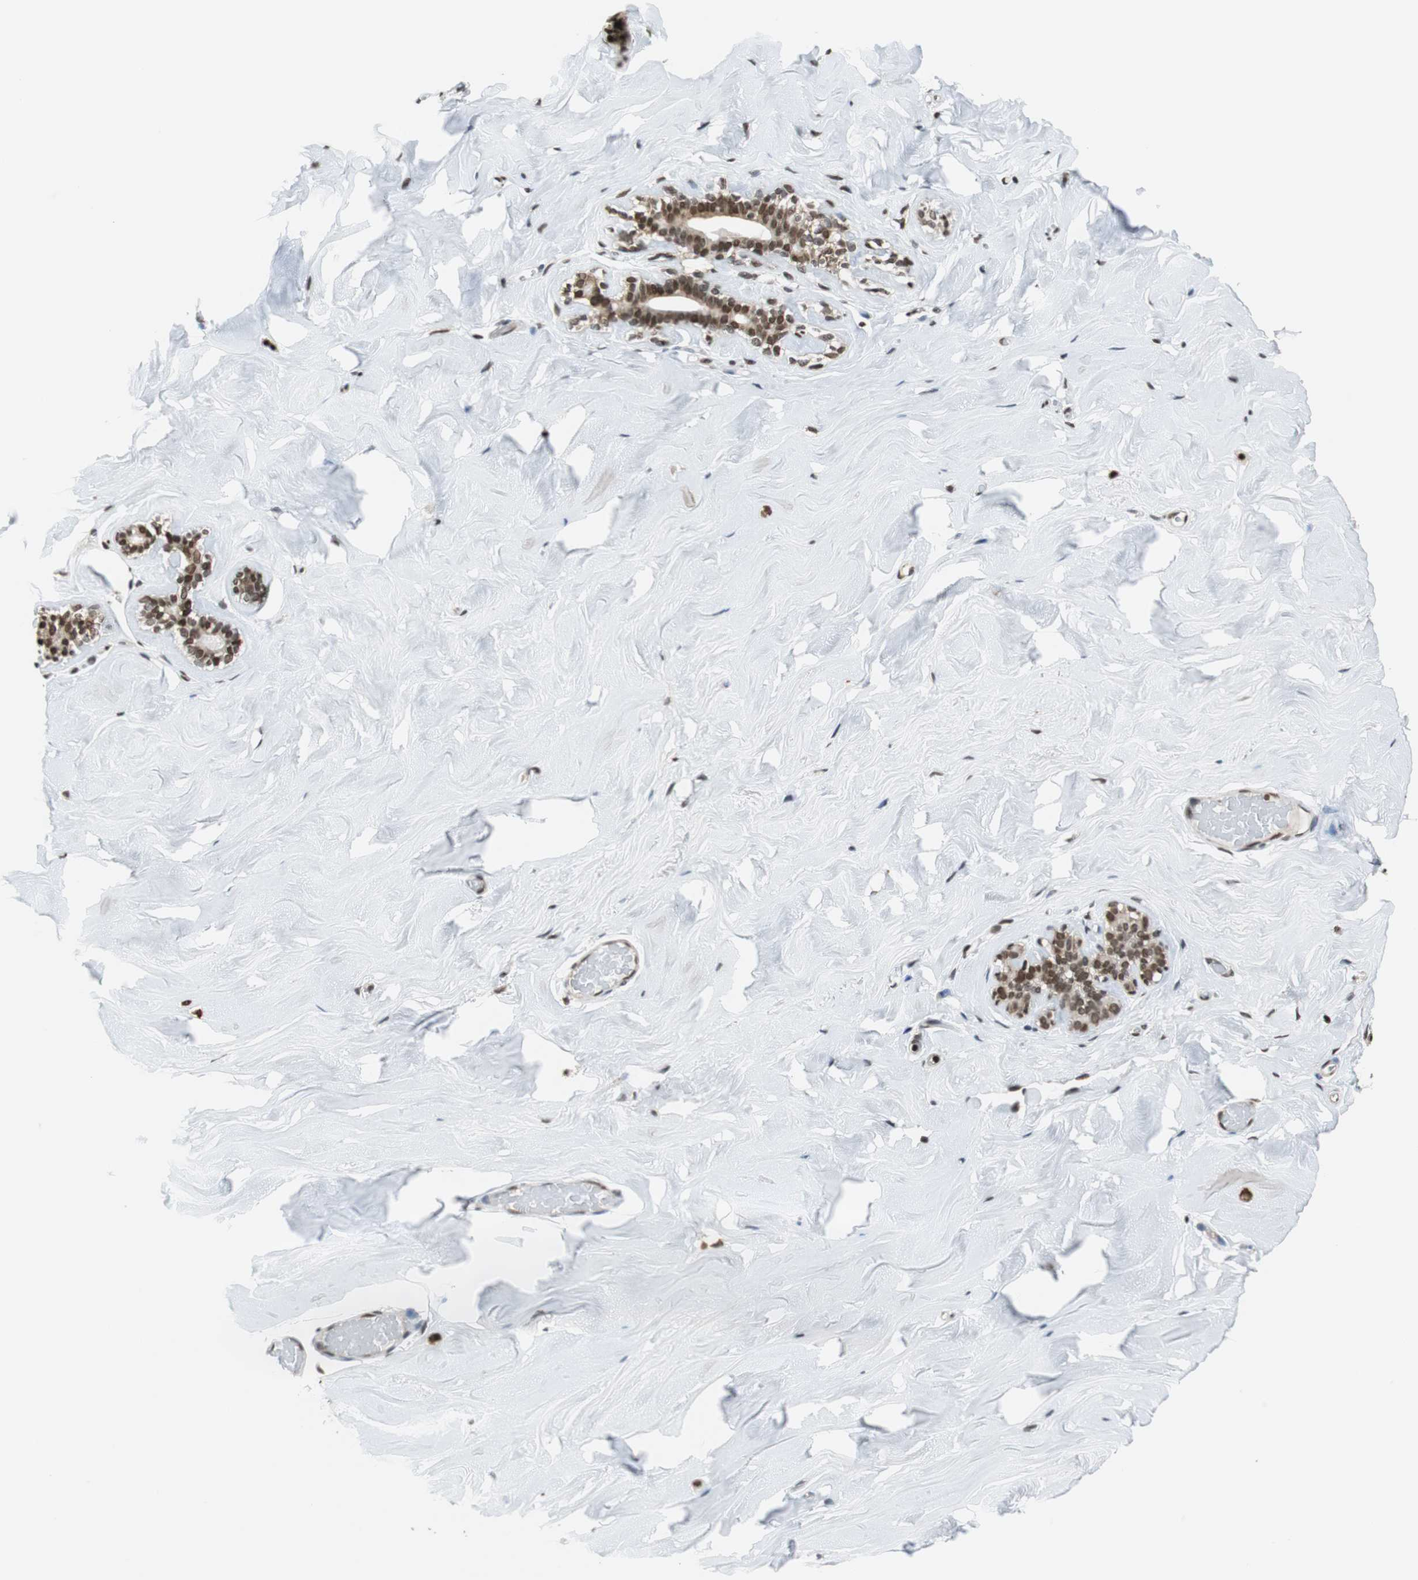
{"staining": {"intensity": "weak", "quantity": ">75%", "location": "nuclear"}, "tissue": "breast", "cell_type": "Adipocytes", "image_type": "normal", "snomed": [{"axis": "morphology", "description": "Normal tissue, NOS"}, {"axis": "topography", "description": "Breast"}], "caption": "This histopathology image demonstrates IHC staining of benign breast, with low weak nuclear expression in about >75% of adipocytes.", "gene": "REST", "patient": {"sex": "female", "age": 75}}